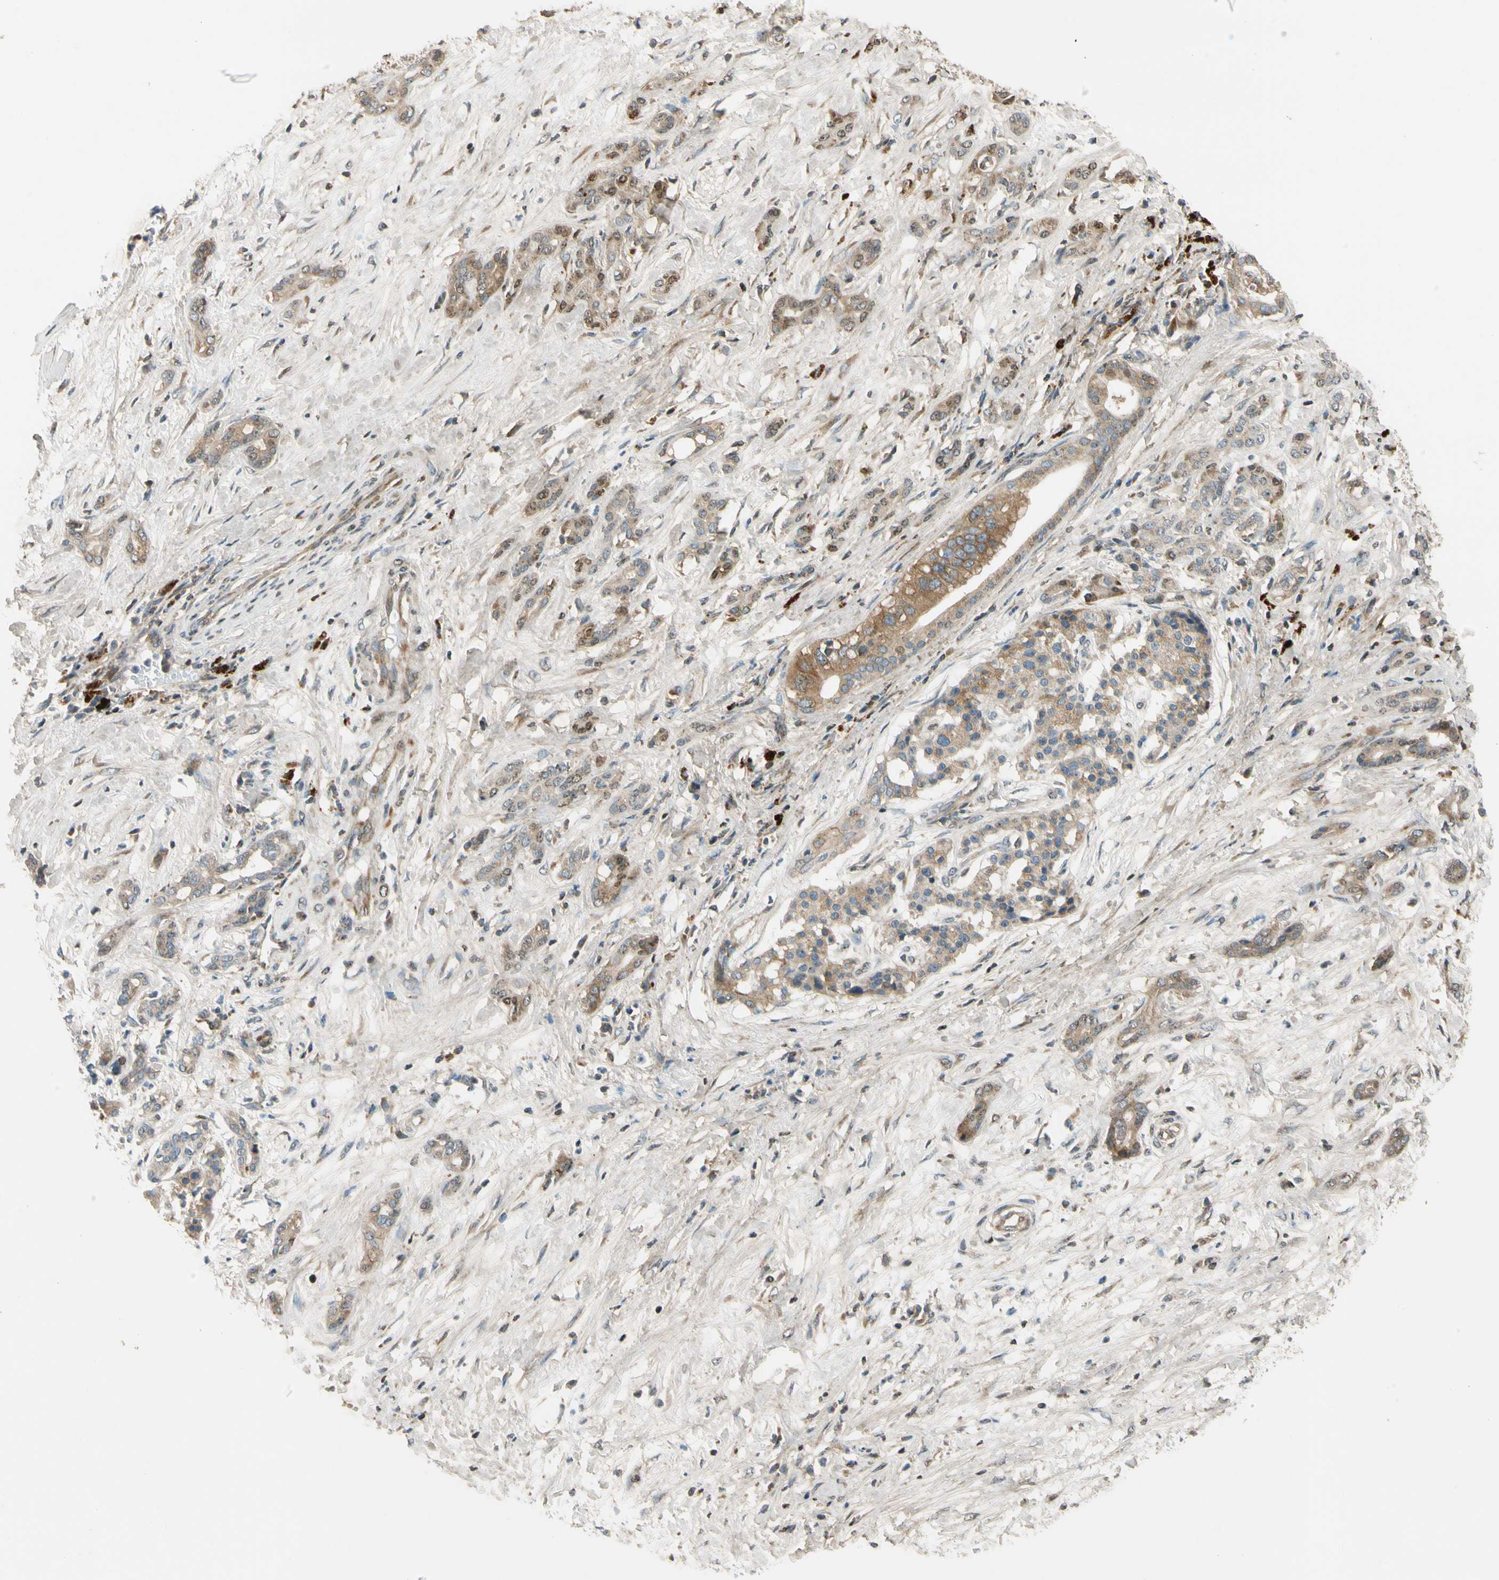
{"staining": {"intensity": "weak", "quantity": ">75%", "location": "cytoplasmic/membranous"}, "tissue": "pancreatic cancer", "cell_type": "Tumor cells", "image_type": "cancer", "snomed": [{"axis": "morphology", "description": "Adenocarcinoma, NOS"}, {"axis": "topography", "description": "Pancreas"}], "caption": "A brown stain labels weak cytoplasmic/membranous positivity of a protein in pancreatic adenocarcinoma tumor cells.", "gene": "MST1R", "patient": {"sex": "male", "age": 41}}